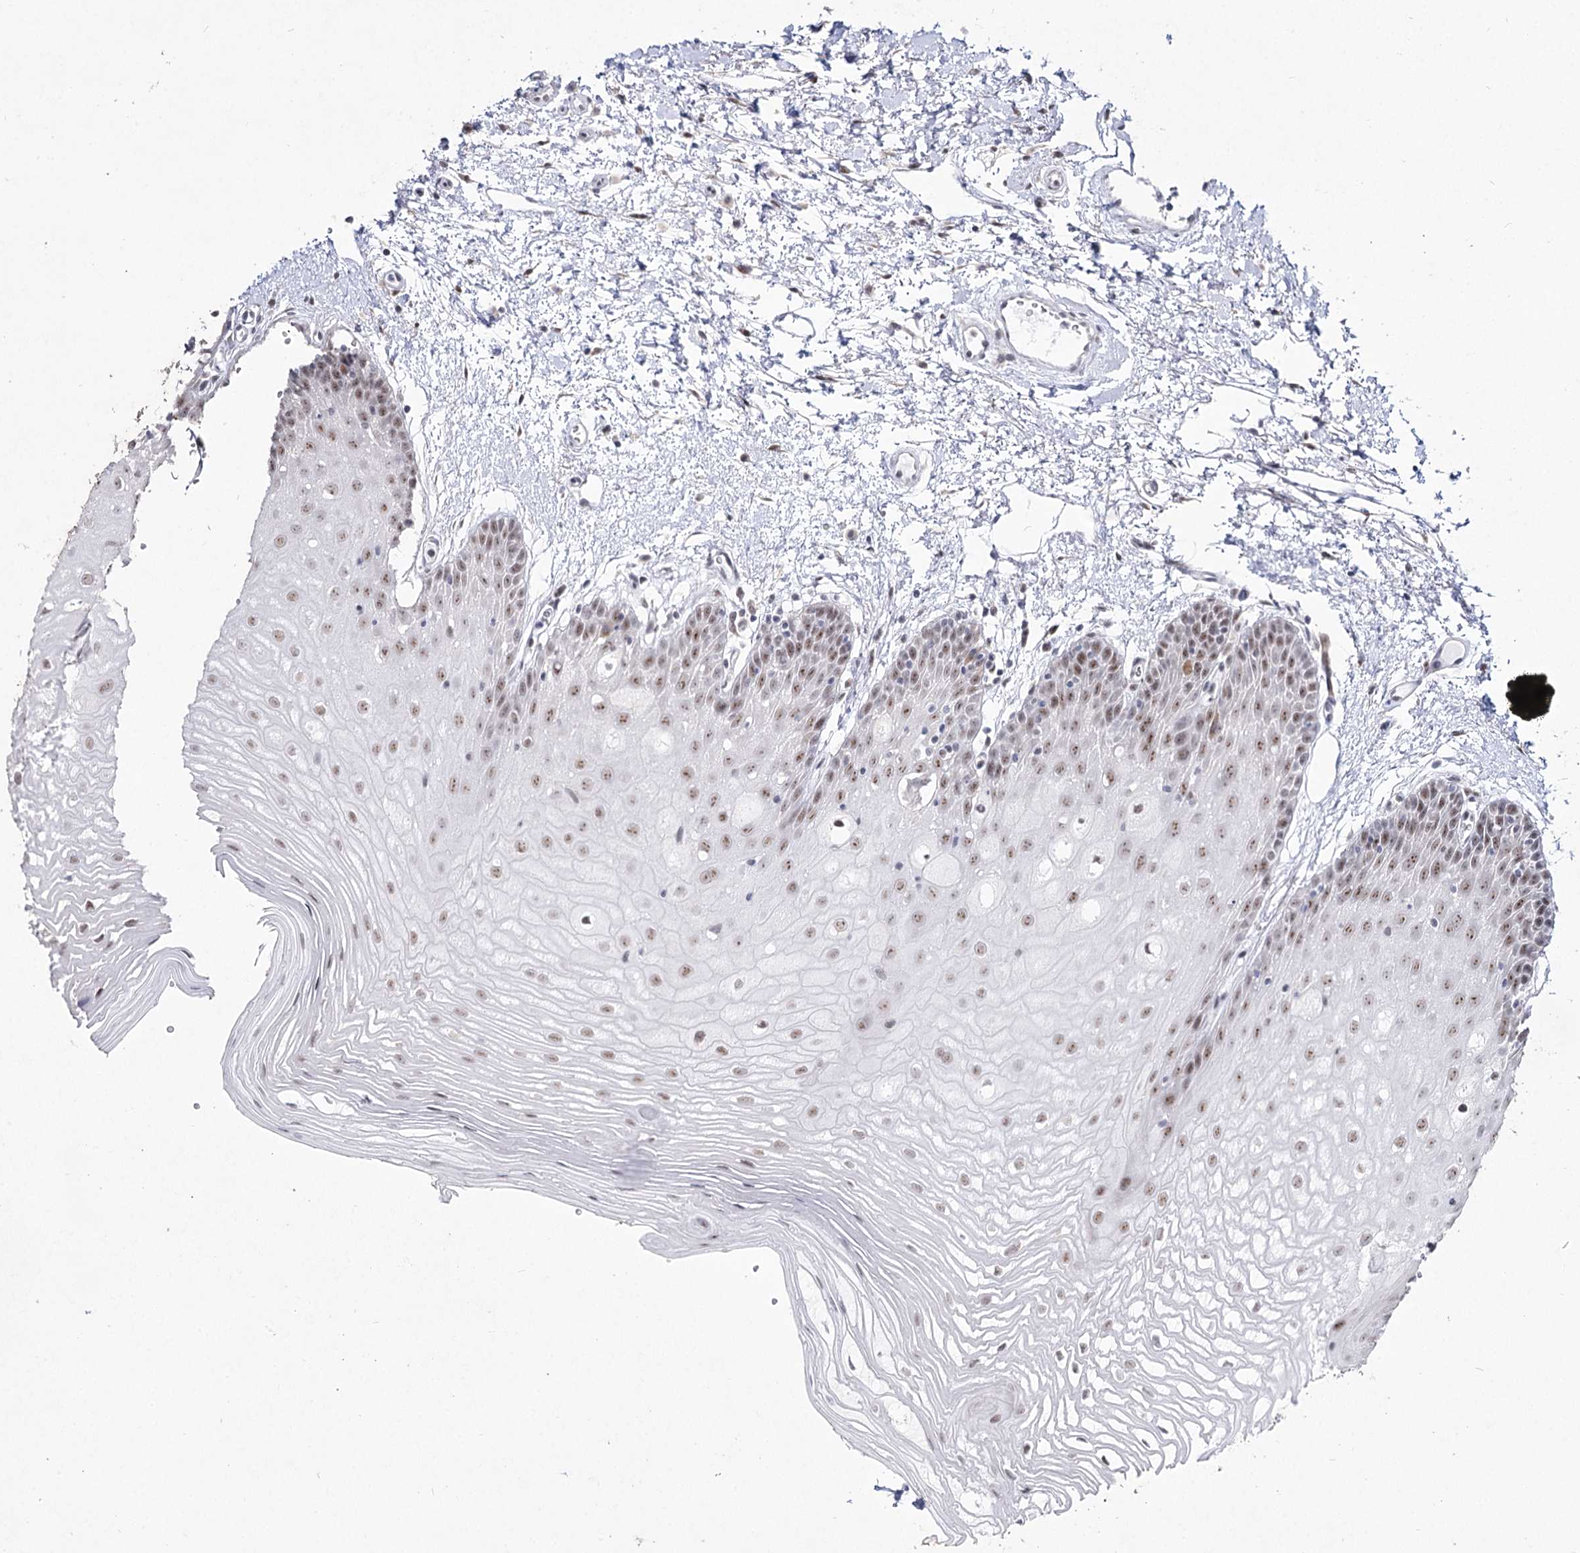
{"staining": {"intensity": "moderate", "quantity": "25%-75%", "location": "nuclear"}, "tissue": "oral mucosa", "cell_type": "Squamous epithelial cells", "image_type": "normal", "snomed": [{"axis": "morphology", "description": "Normal tissue, NOS"}, {"axis": "topography", "description": "Oral tissue"}, {"axis": "topography", "description": "Tounge, NOS"}], "caption": "Immunohistochemical staining of normal human oral mucosa shows 25%-75% levels of moderate nuclear protein expression in about 25%-75% of squamous epithelial cells.", "gene": "DDX50", "patient": {"sex": "female", "age": 73}}